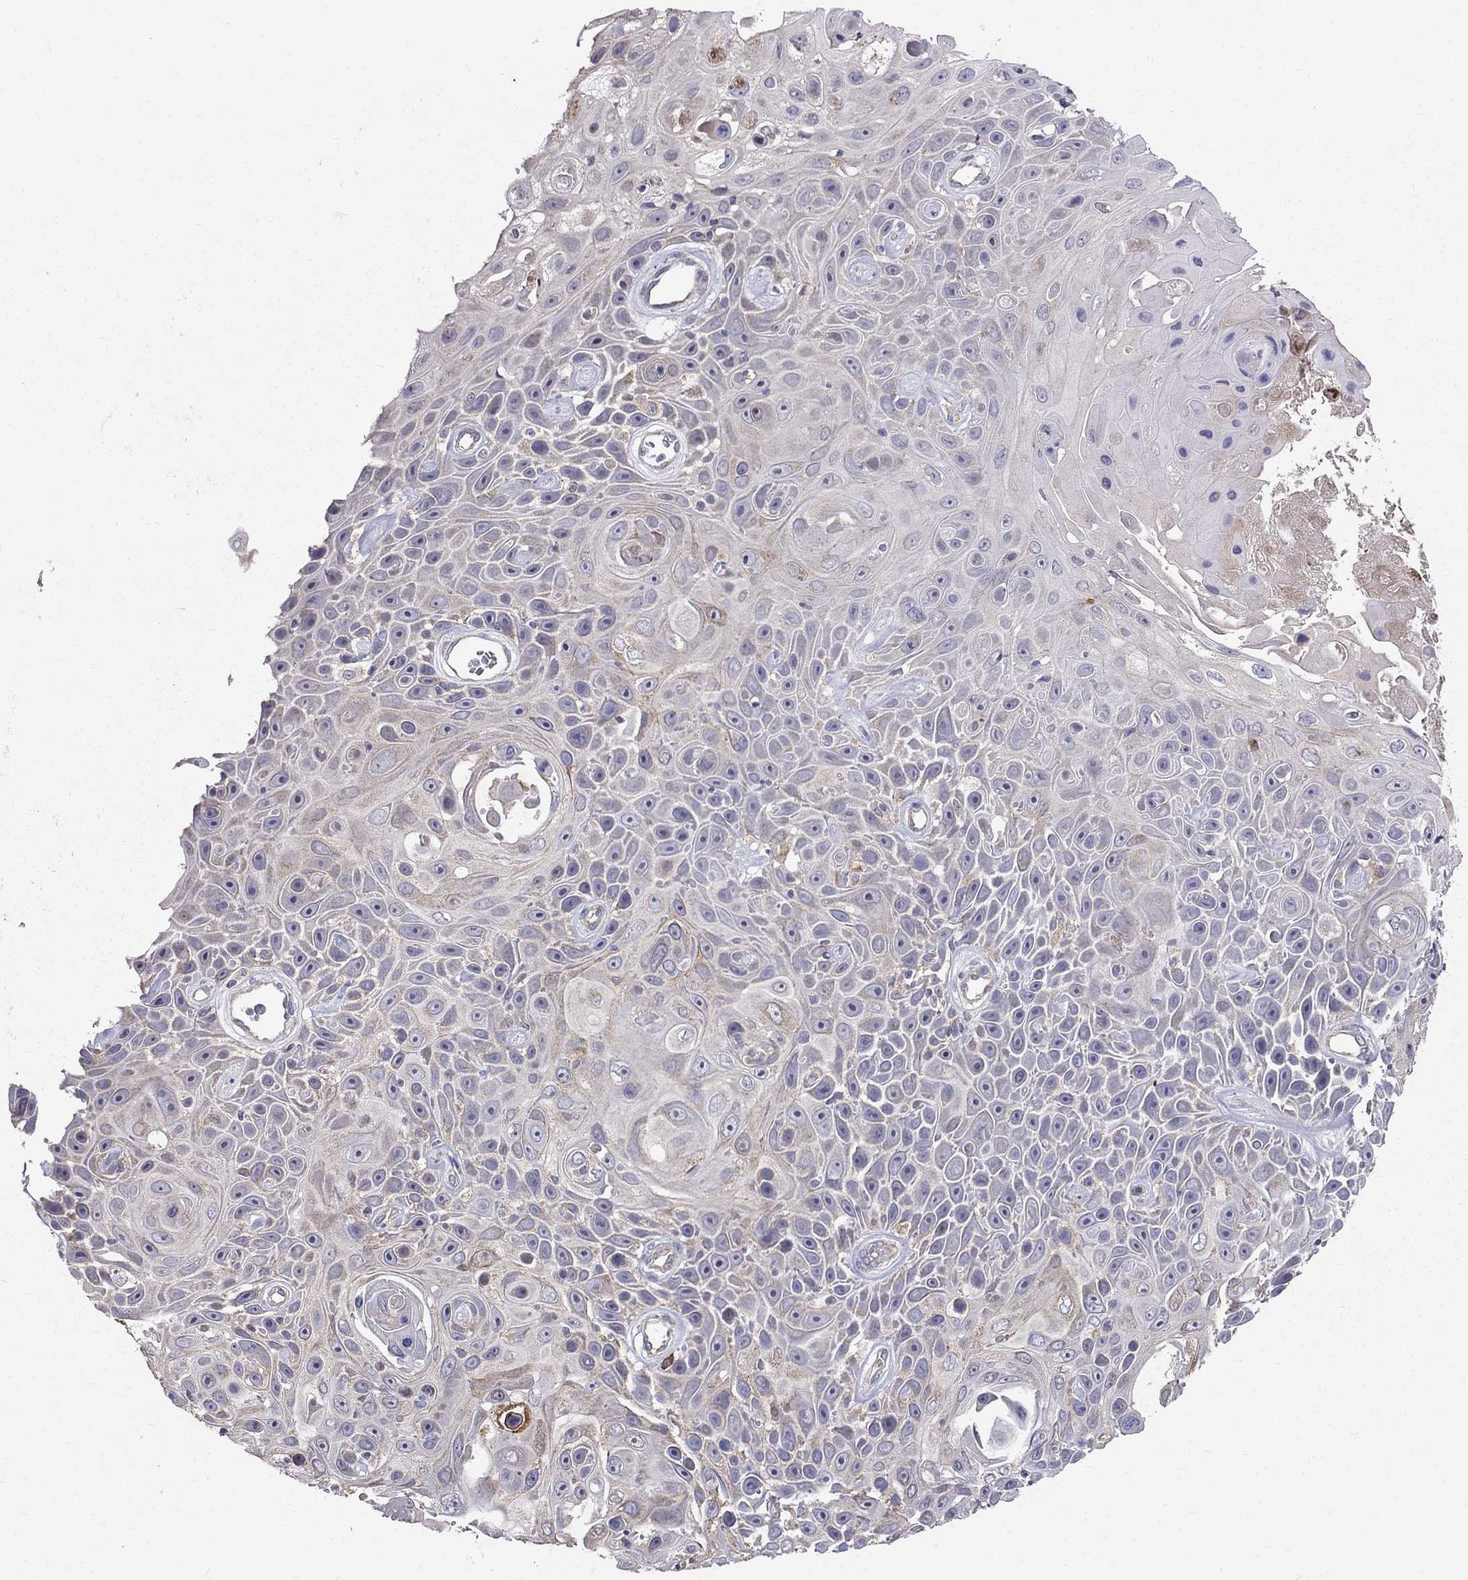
{"staining": {"intensity": "weak", "quantity": "<25%", "location": "cytoplasmic/membranous"}, "tissue": "skin cancer", "cell_type": "Tumor cells", "image_type": "cancer", "snomed": [{"axis": "morphology", "description": "Squamous cell carcinoma, NOS"}, {"axis": "topography", "description": "Skin"}], "caption": "The image reveals no staining of tumor cells in skin squamous cell carcinoma. The staining is performed using DAB (3,3'-diaminobenzidine) brown chromogen with nuclei counter-stained in using hematoxylin.", "gene": "PIK3CG", "patient": {"sex": "male", "age": 82}}